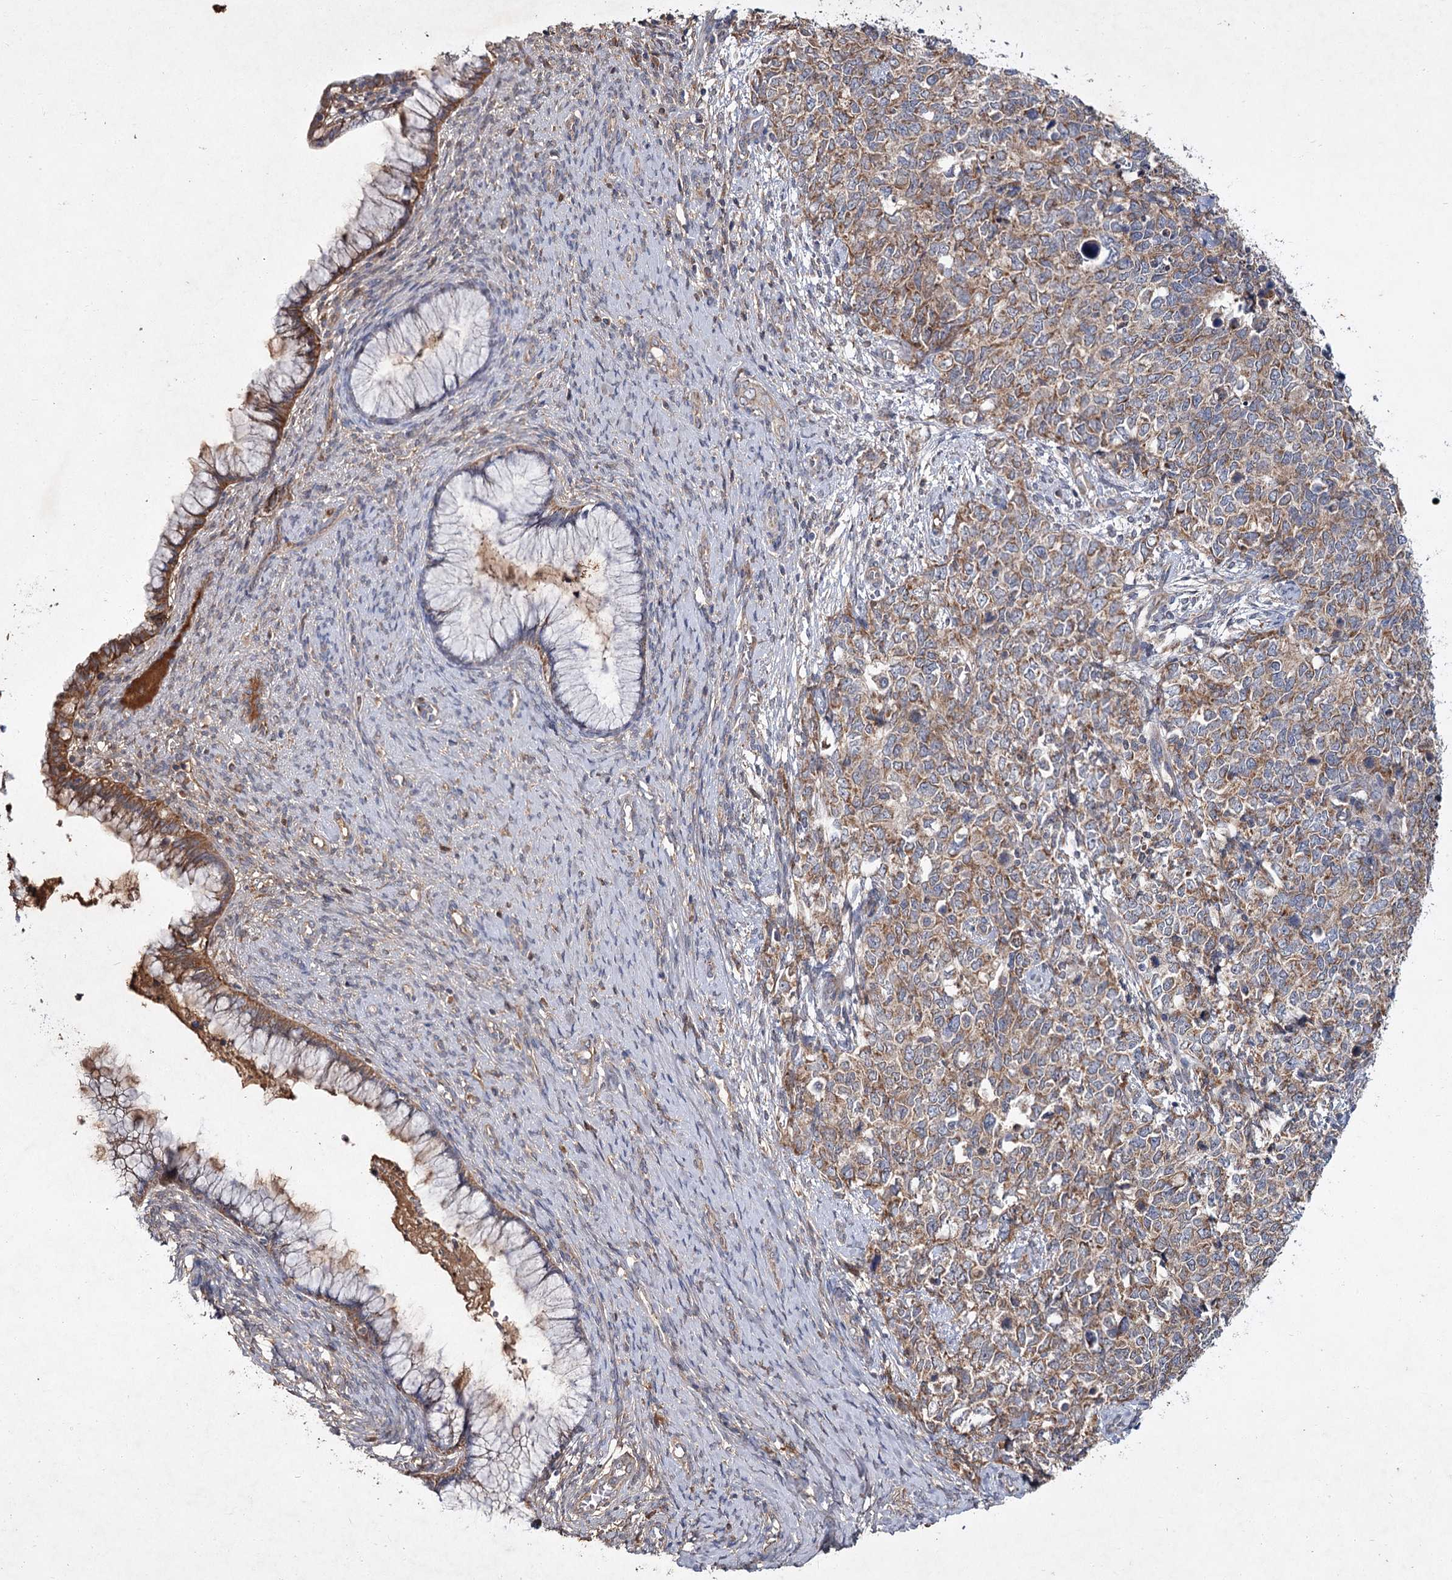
{"staining": {"intensity": "weak", "quantity": ">75%", "location": "cytoplasmic/membranous"}, "tissue": "cervical cancer", "cell_type": "Tumor cells", "image_type": "cancer", "snomed": [{"axis": "morphology", "description": "Squamous cell carcinoma, NOS"}, {"axis": "topography", "description": "Cervix"}], "caption": "This is a photomicrograph of immunohistochemistry (IHC) staining of squamous cell carcinoma (cervical), which shows weak expression in the cytoplasmic/membranous of tumor cells.", "gene": "MFN1", "patient": {"sex": "female", "age": 63}}